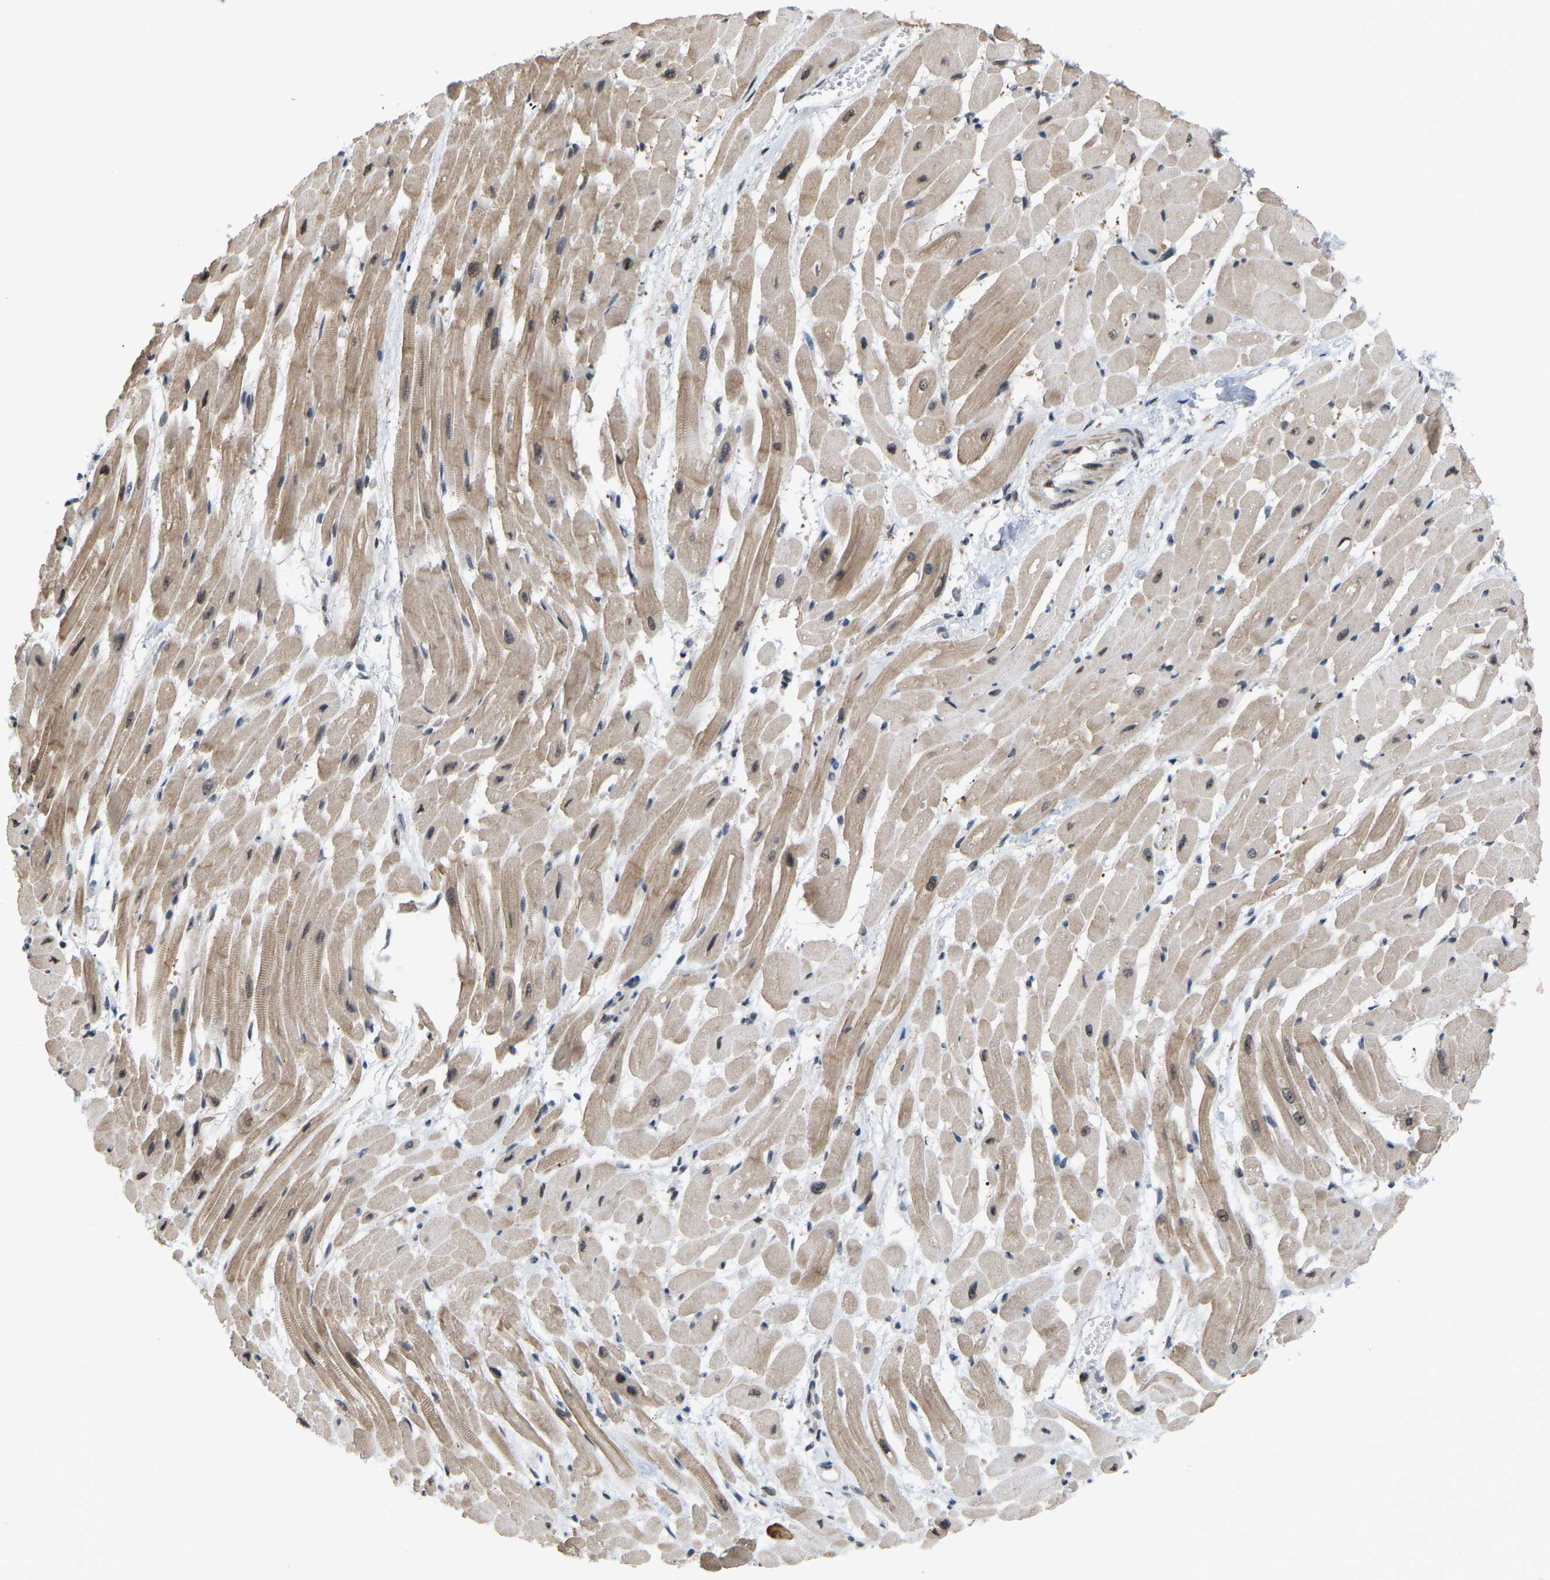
{"staining": {"intensity": "moderate", "quantity": ">75%", "location": "cytoplasmic/membranous"}, "tissue": "heart muscle", "cell_type": "Cardiomyocytes", "image_type": "normal", "snomed": [{"axis": "morphology", "description": "Normal tissue, NOS"}, {"axis": "topography", "description": "Heart"}], "caption": "High-power microscopy captured an IHC histopathology image of normal heart muscle, revealing moderate cytoplasmic/membranous expression in about >75% of cardiomyocytes.", "gene": "CROT", "patient": {"sex": "male", "age": 45}}